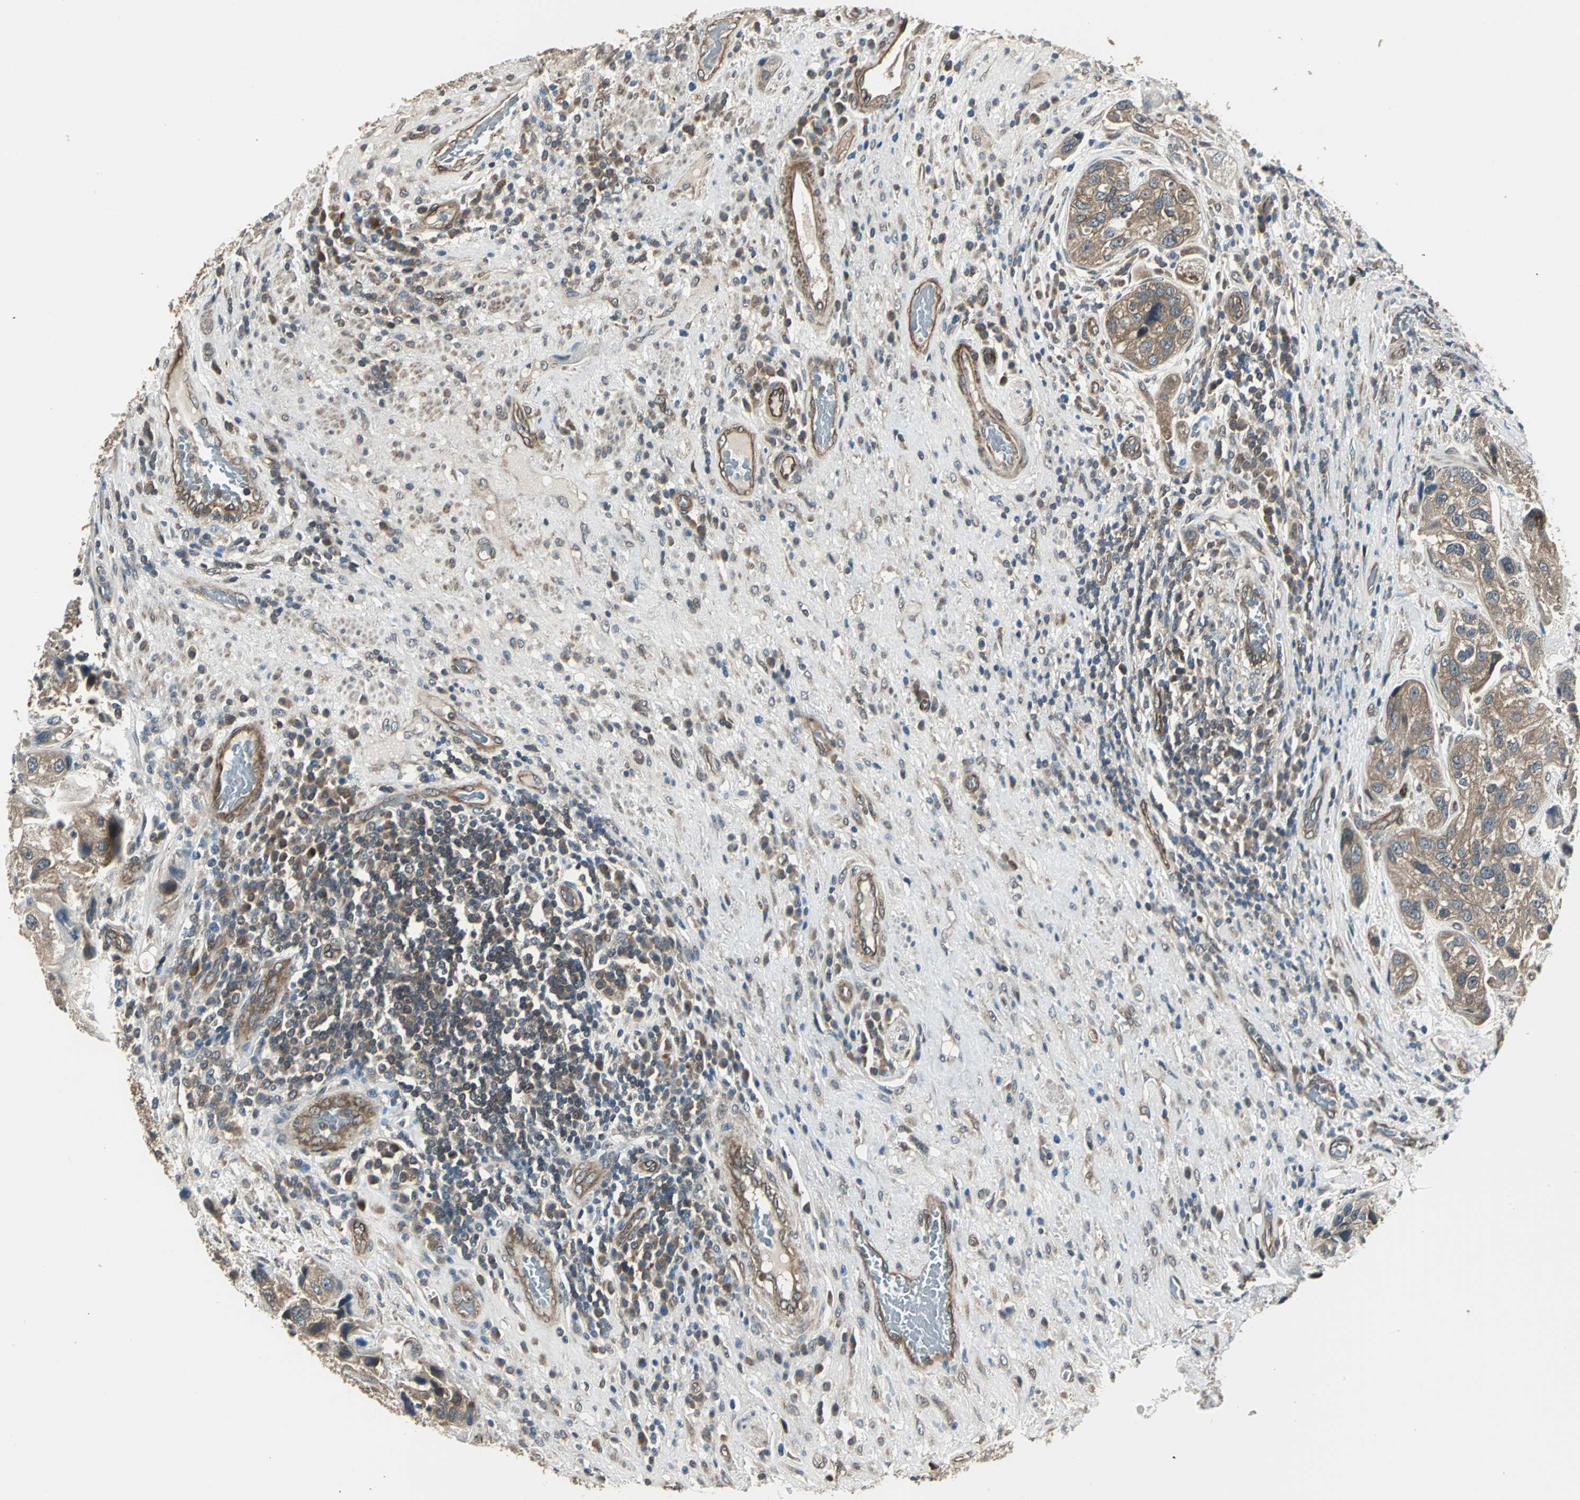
{"staining": {"intensity": "moderate", "quantity": ">75%", "location": "cytoplasmic/membranous,nuclear"}, "tissue": "urothelial cancer", "cell_type": "Tumor cells", "image_type": "cancer", "snomed": [{"axis": "morphology", "description": "Urothelial carcinoma, High grade"}, {"axis": "topography", "description": "Urinary bladder"}], "caption": "Protein analysis of urothelial cancer tissue demonstrates moderate cytoplasmic/membranous and nuclear positivity in approximately >75% of tumor cells.", "gene": "PFDN1", "patient": {"sex": "female", "age": 64}}